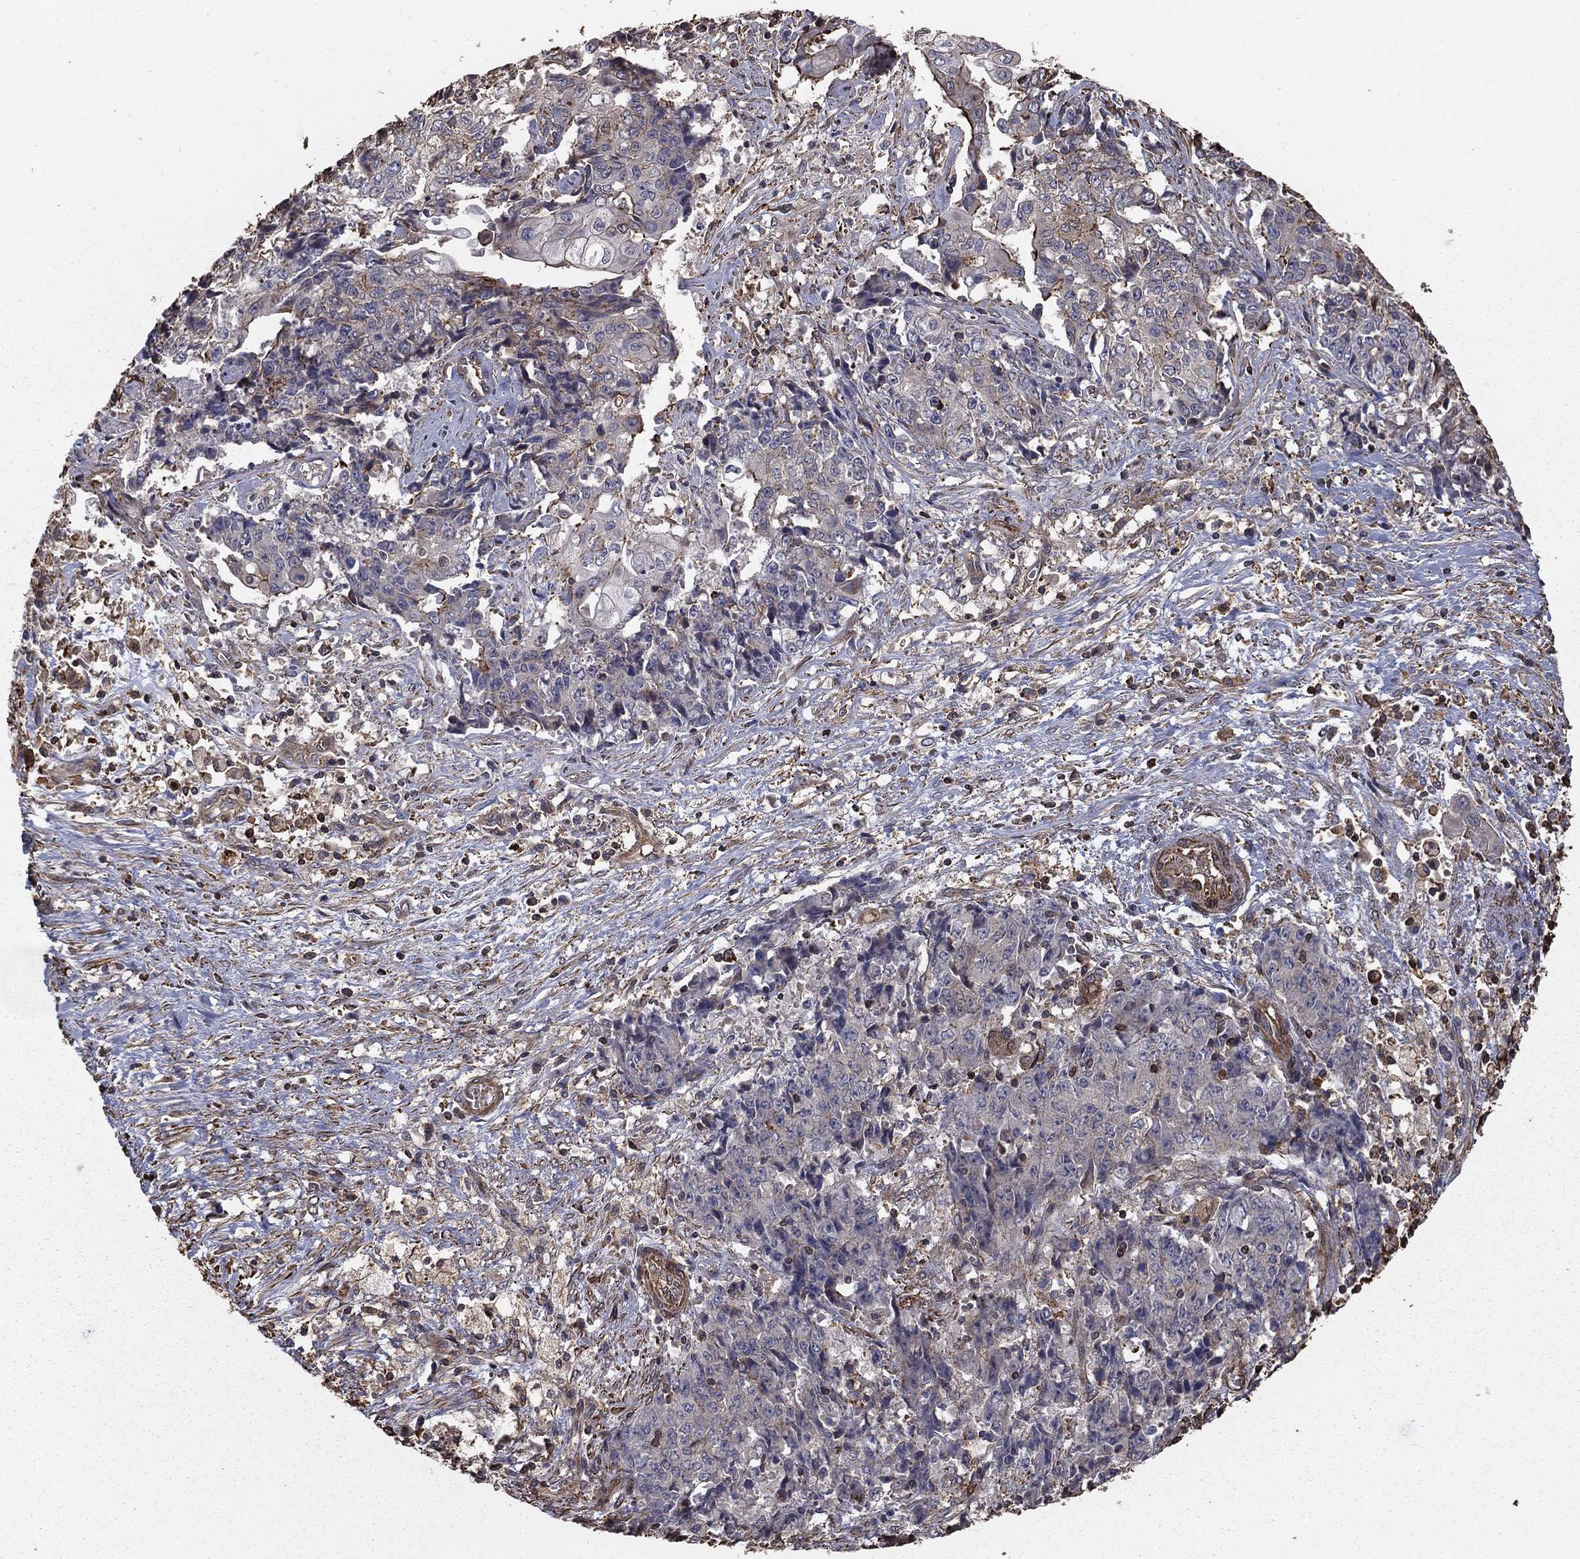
{"staining": {"intensity": "weak", "quantity": "<25%", "location": "cytoplasmic/membranous"}, "tissue": "ovarian cancer", "cell_type": "Tumor cells", "image_type": "cancer", "snomed": [{"axis": "morphology", "description": "Carcinoma, endometroid"}, {"axis": "topography", "description": "Ovary"}], "caption": "A micrograph of human ovarian cancer is negative for staining in tumor cells.", "gene": "HABP4", "patient": {"sex": "female", "age": 42}}